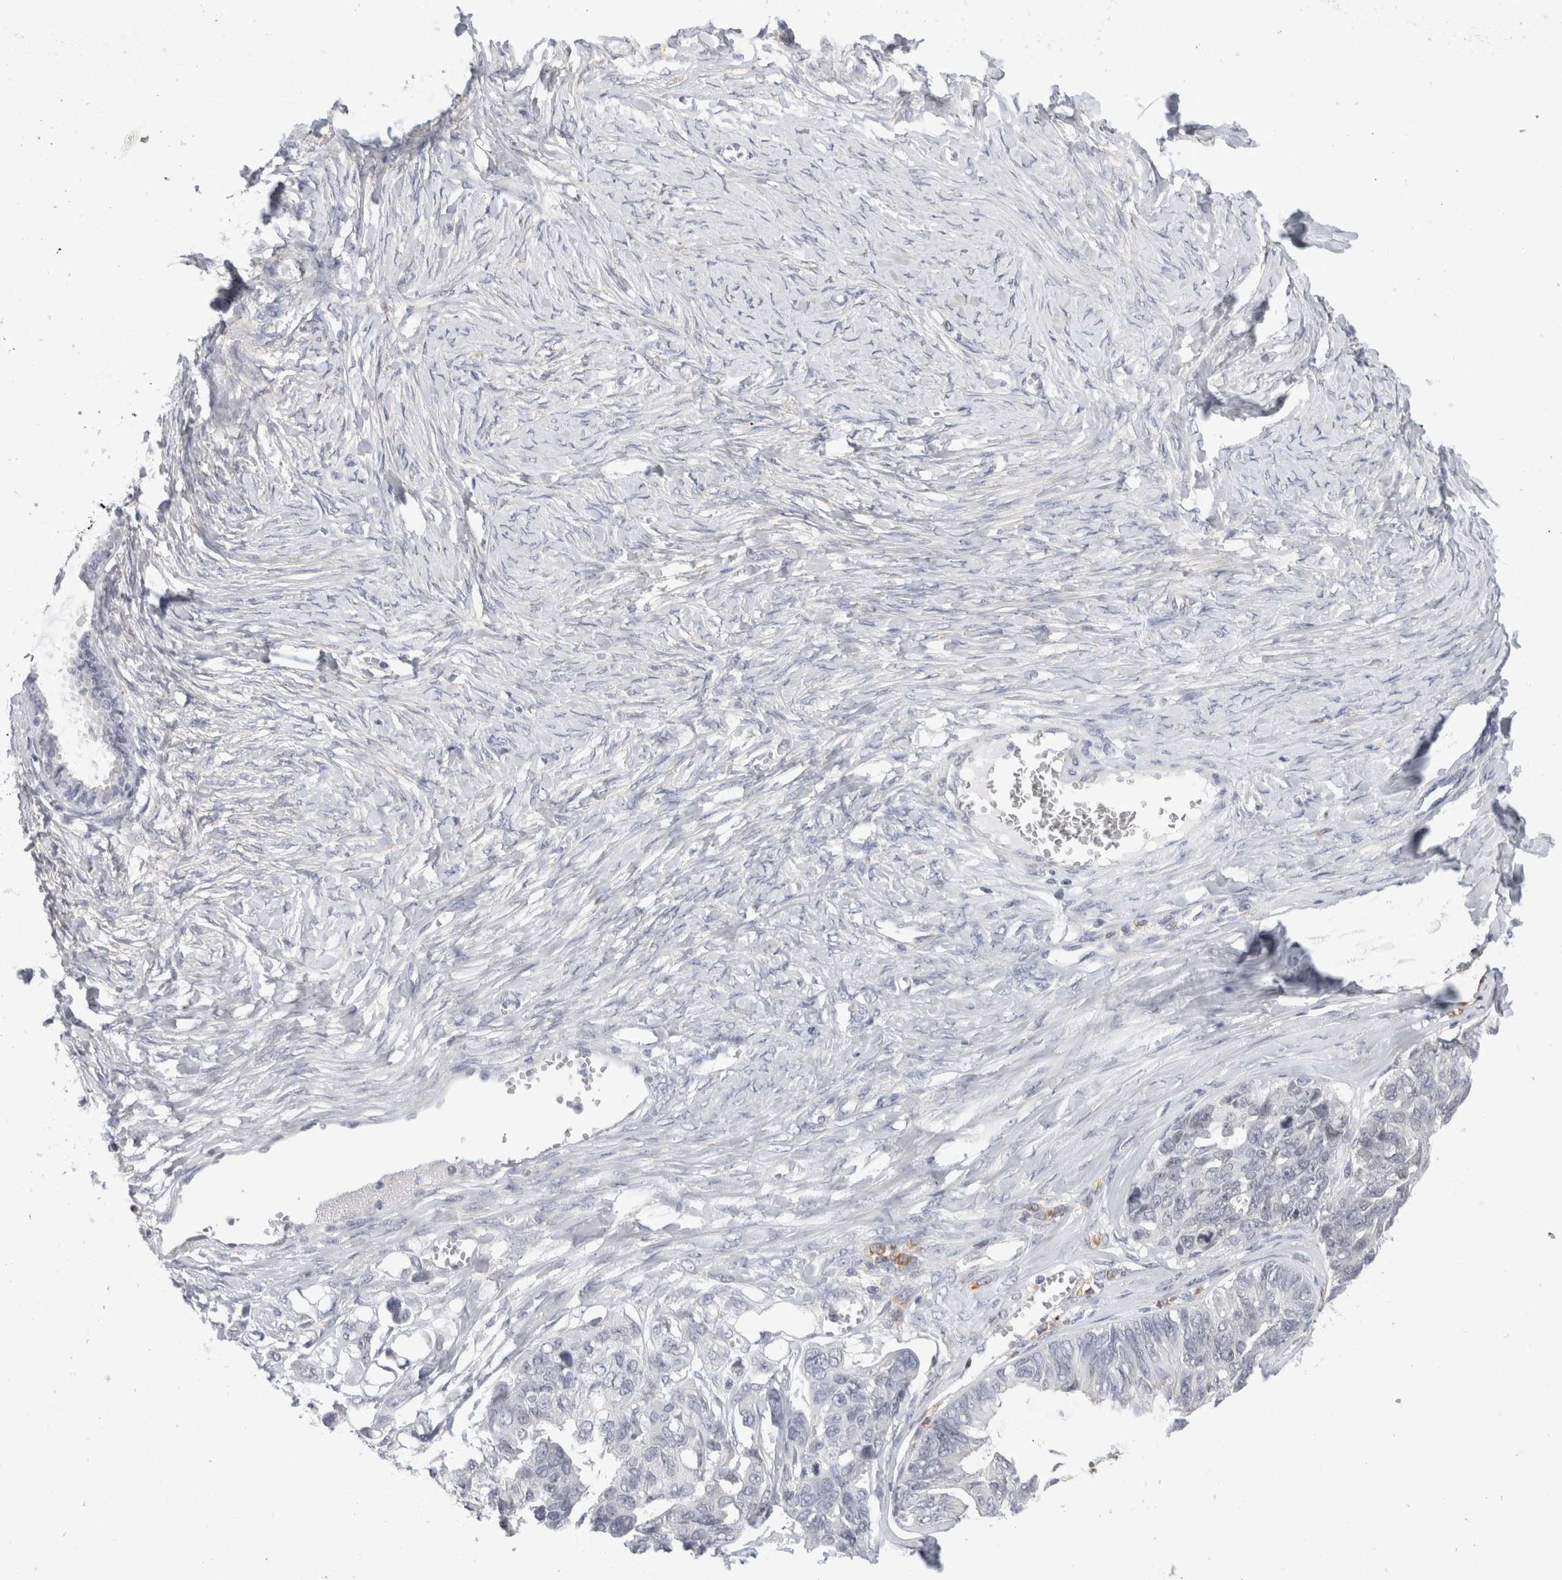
{"staining": {"intensity": "negative", "quantity": "none", "location": "none"}, "tissue": "ovarian cancer", "cell_type": "Tumor cells", "image_type": "cancer", "snomed": [{"axis": "morphology", "description": "Cystadenocarcinoma, serous, NOS"}, {"axis": "topography", "description": "Ovary"}], "caption": "Tumor cells are negative for brown protein staining in ovarian cancer.", "gene": "SYTL5", "patient": {"sex": "female", "age": 79}}